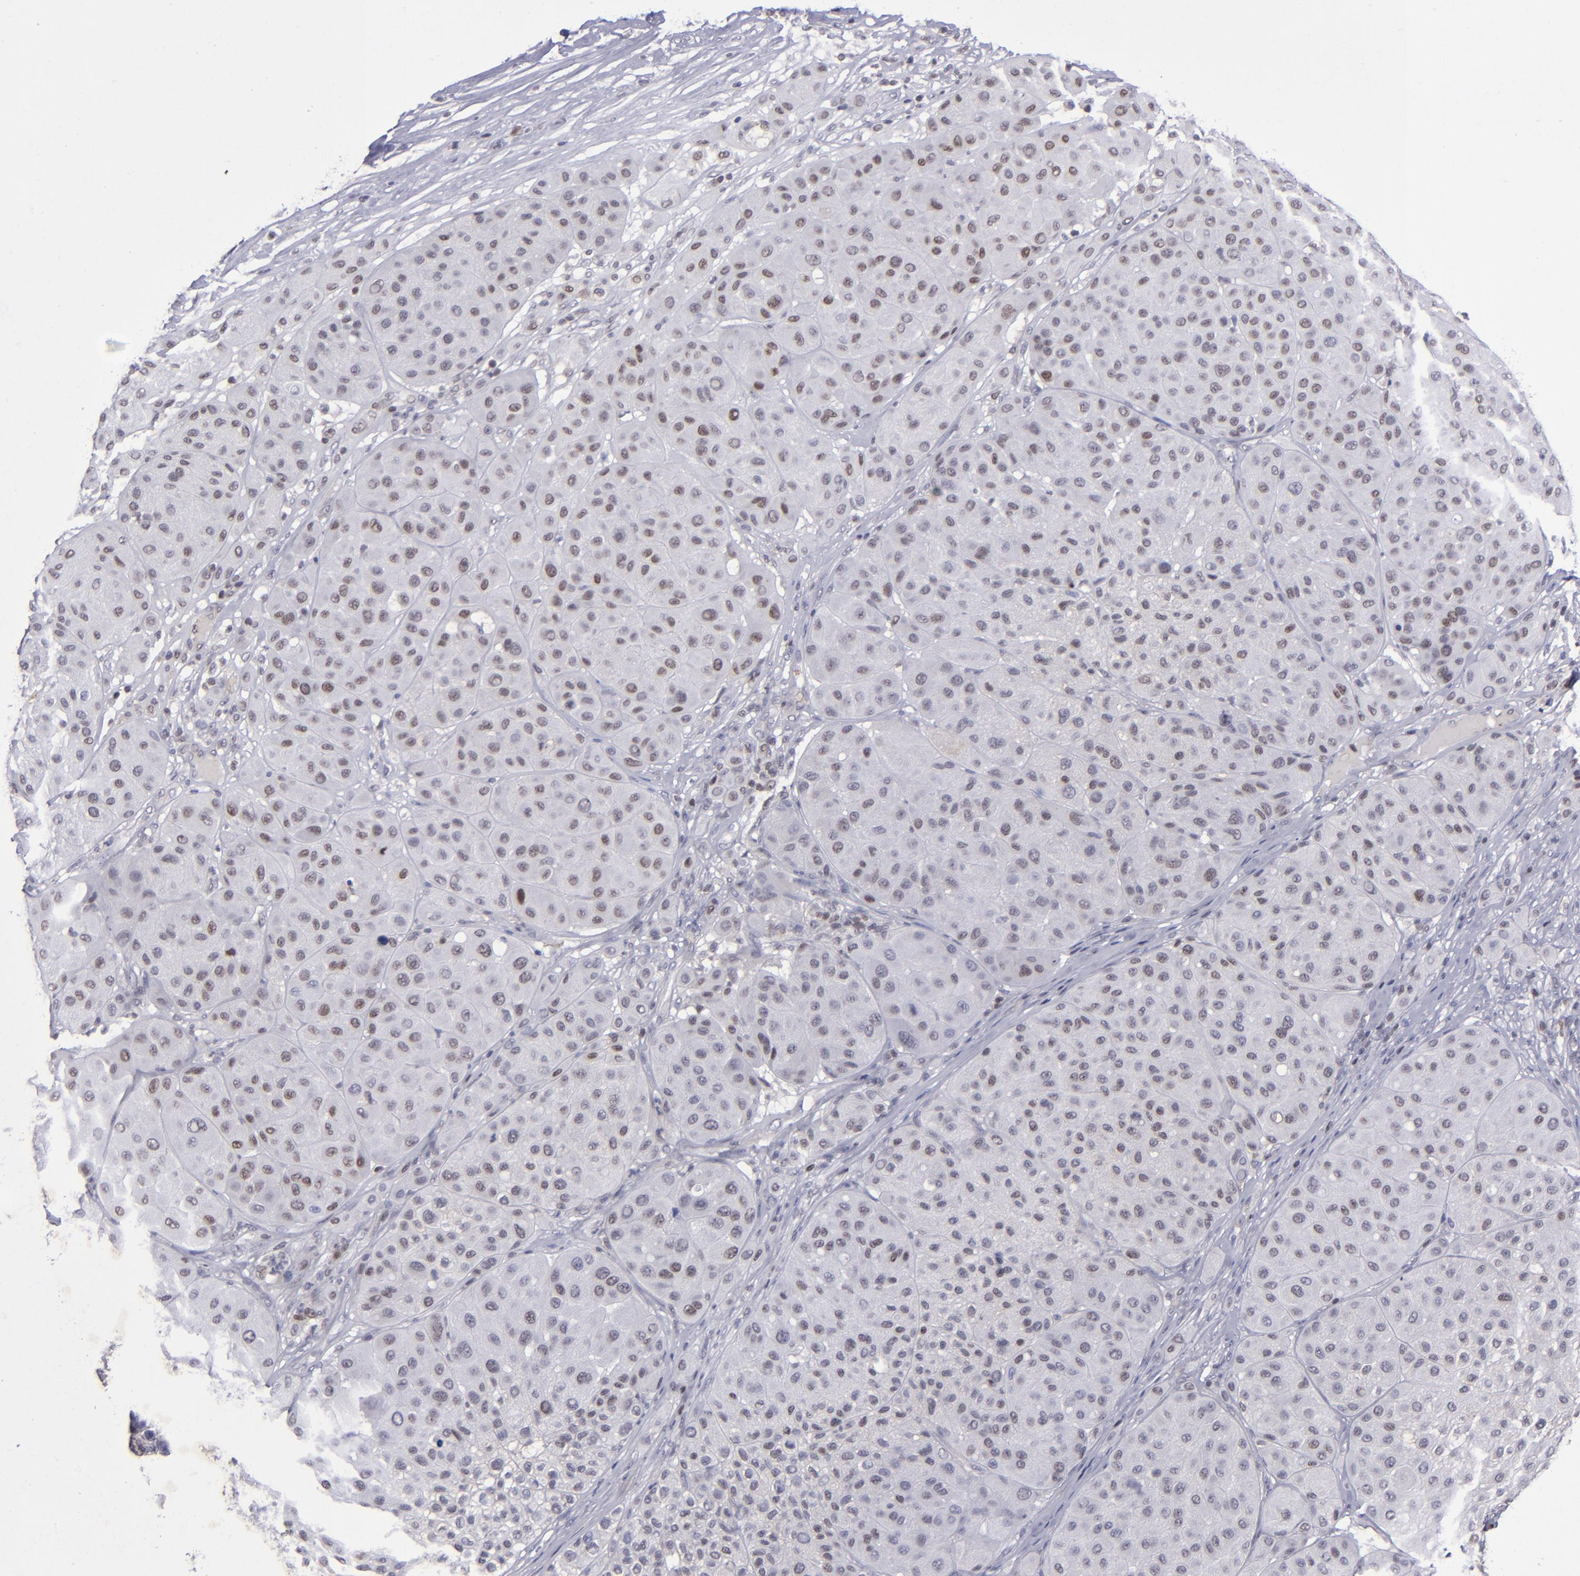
{"staining": {"intensity": "negative", "quantity": "none", "location": "none"}, "tissue": "melanoma", "cell_type": "Tumor cells", "image_type": "cancer", "snomed": [{"axis": "morphology", "description": "Normal tissue, NOS"}, {"axis": "morphology", "description": "Malignant melanoma, Metastatic site"}, {"axis": "topography", "description": "Skin"}], "caption": "DAB (3,3'-diaminobenzidine) immunohistochemical staining of human melanoma shows no significant expression in tumor cells.", "gene": "MGMT", "patient": {"sex": "male", "age": 41}}